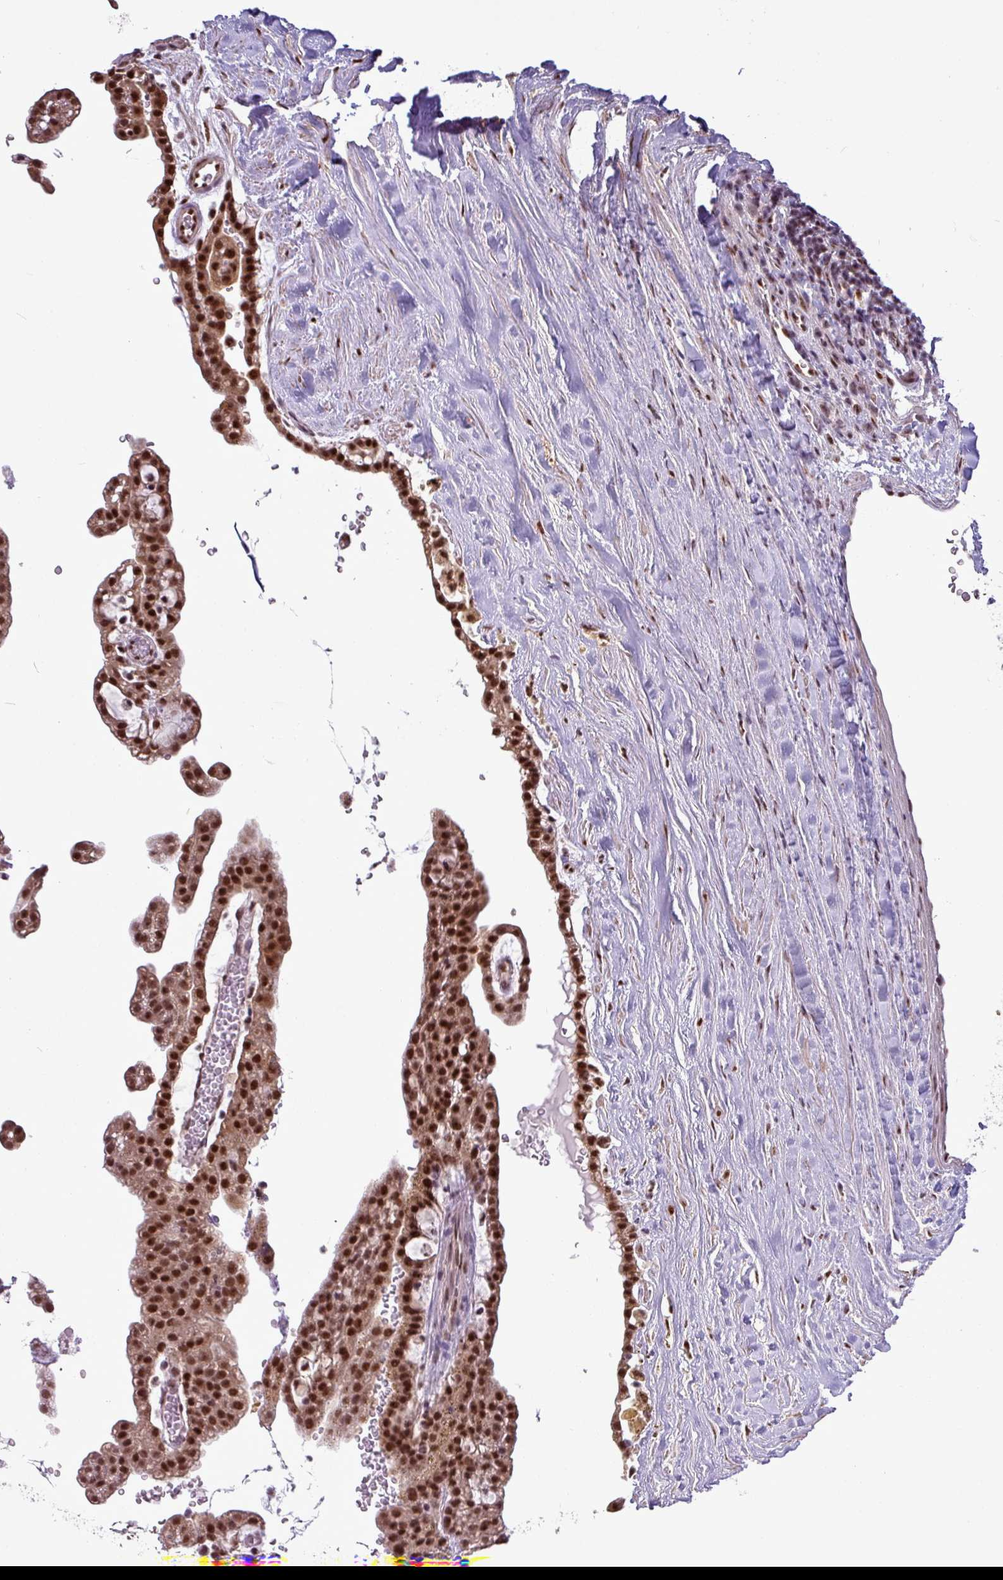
{"staining": {"intensity": "strong", "quantity": ">75%", "location": "cytoplasmic/membranous,nuclear"}, "tissue": "renal cancer", "cell_type": "Tumor cells", "image_type": "cancer", "snomed": [{"axis": "morphology", "description": "Adenocarcinoma, NOS"}, {"axis": "topography", "description": "Kidney"}], "caption": "Approximately >75% of tumor cells in human renal cancer reveal strong cytoplasmic/membranous and nuclear protein staining as visualized by brown immunohistochemical staining.", "gene": "ZNF217", "patient": {"sex": "male", "age": 63}}